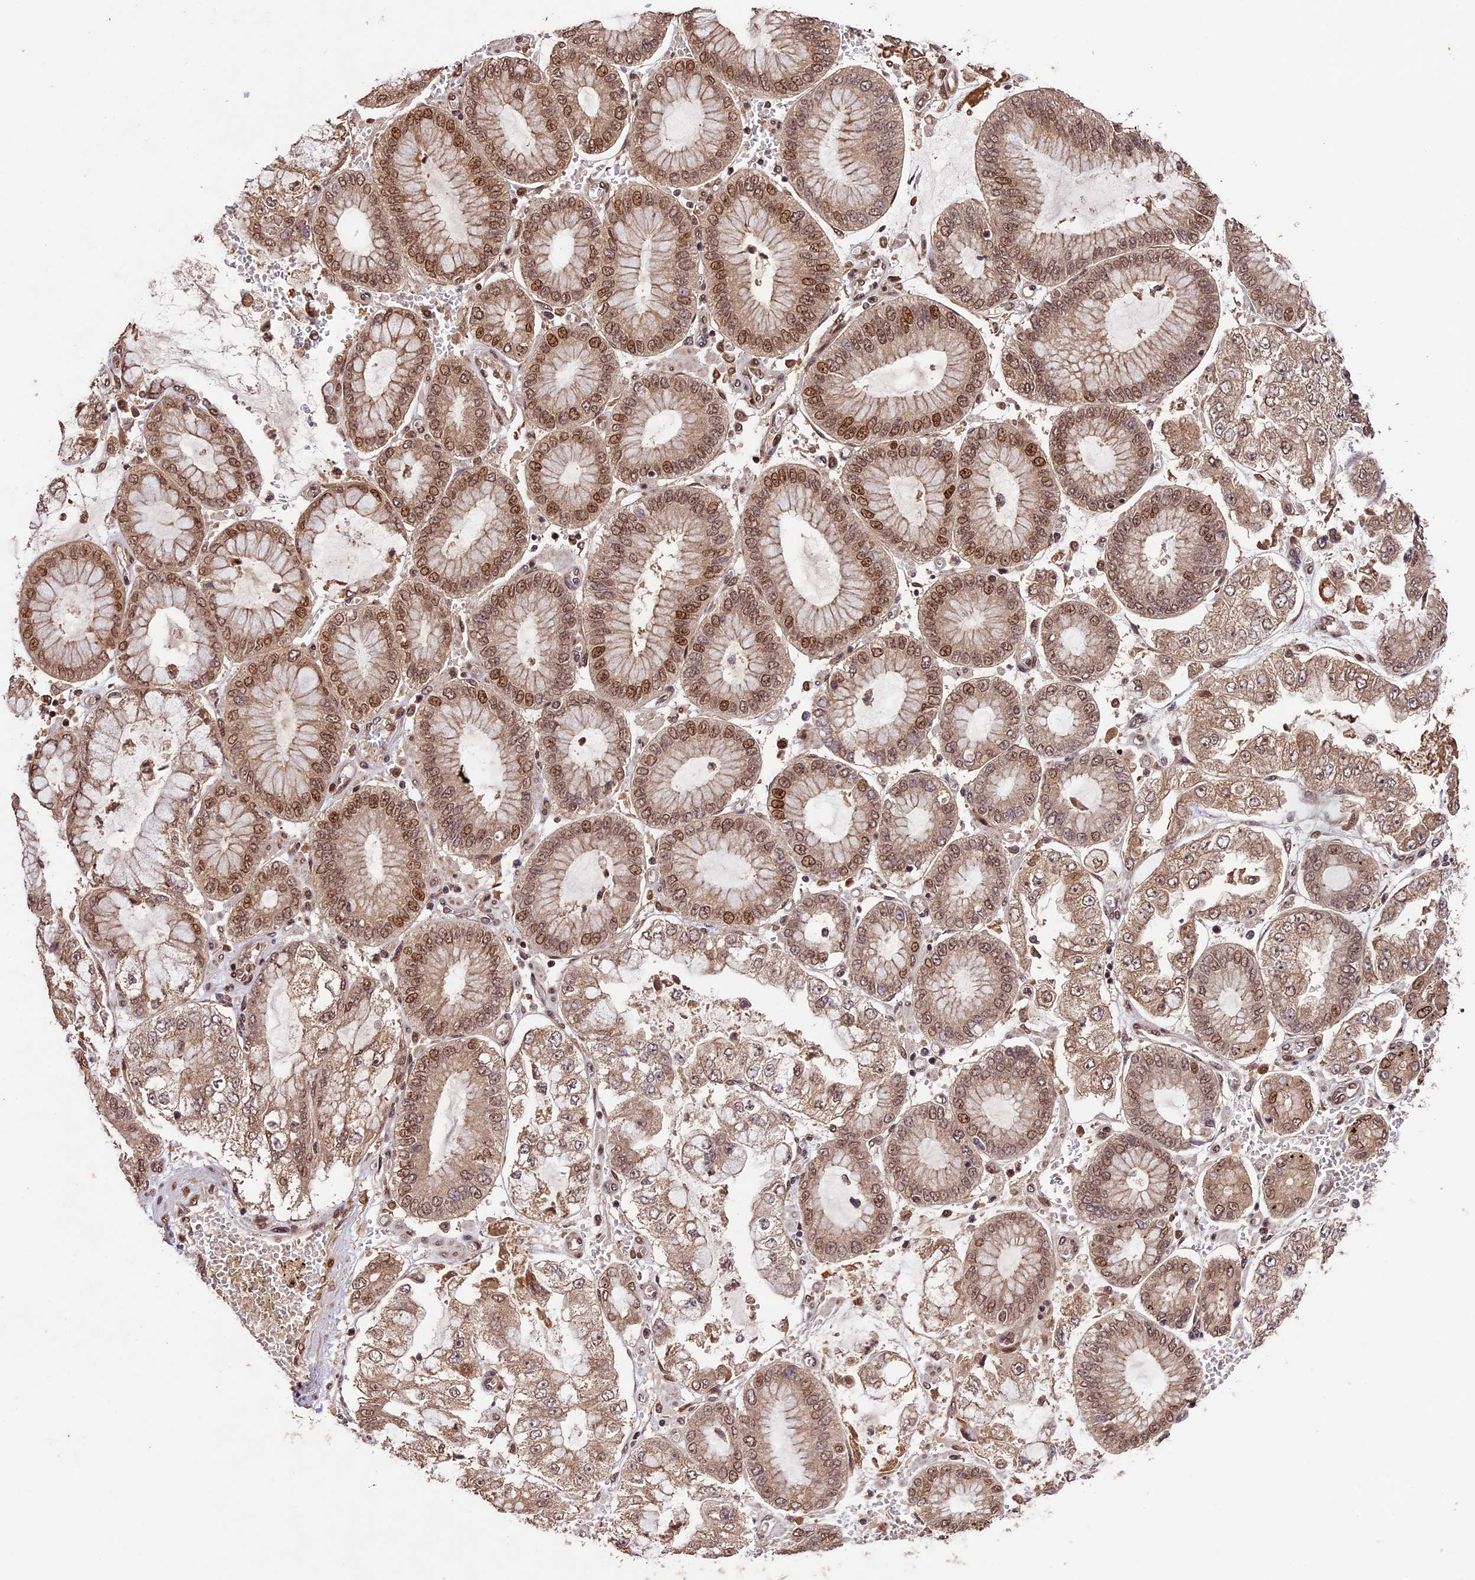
{"staining": {"intensity": "moderate", "quantity": ">75%", "location": "cytoplasmic/membranous,nuclear"}, "tissue": "stomach cancer", "cell_type": "Tumor cells", "image_type": "cancer", "snomed": [{"axis": "morphology", "description": "Adenocarcinoma, NOS"}, {"axis": "topography", "description": "Stomach"}], "caption": "Protein analysis of adenocarcinoma (stomach) tissue shows moderate cytoplasmic/membranous and nuclear positivity in about >75% of tumor cells. Immunohistochemistry (ihc) stains the protein of interest in brown and the nuclei are stained blue.", "gene": "CDKN2AIP", "patient": {"sex": "male", "age": 76}}